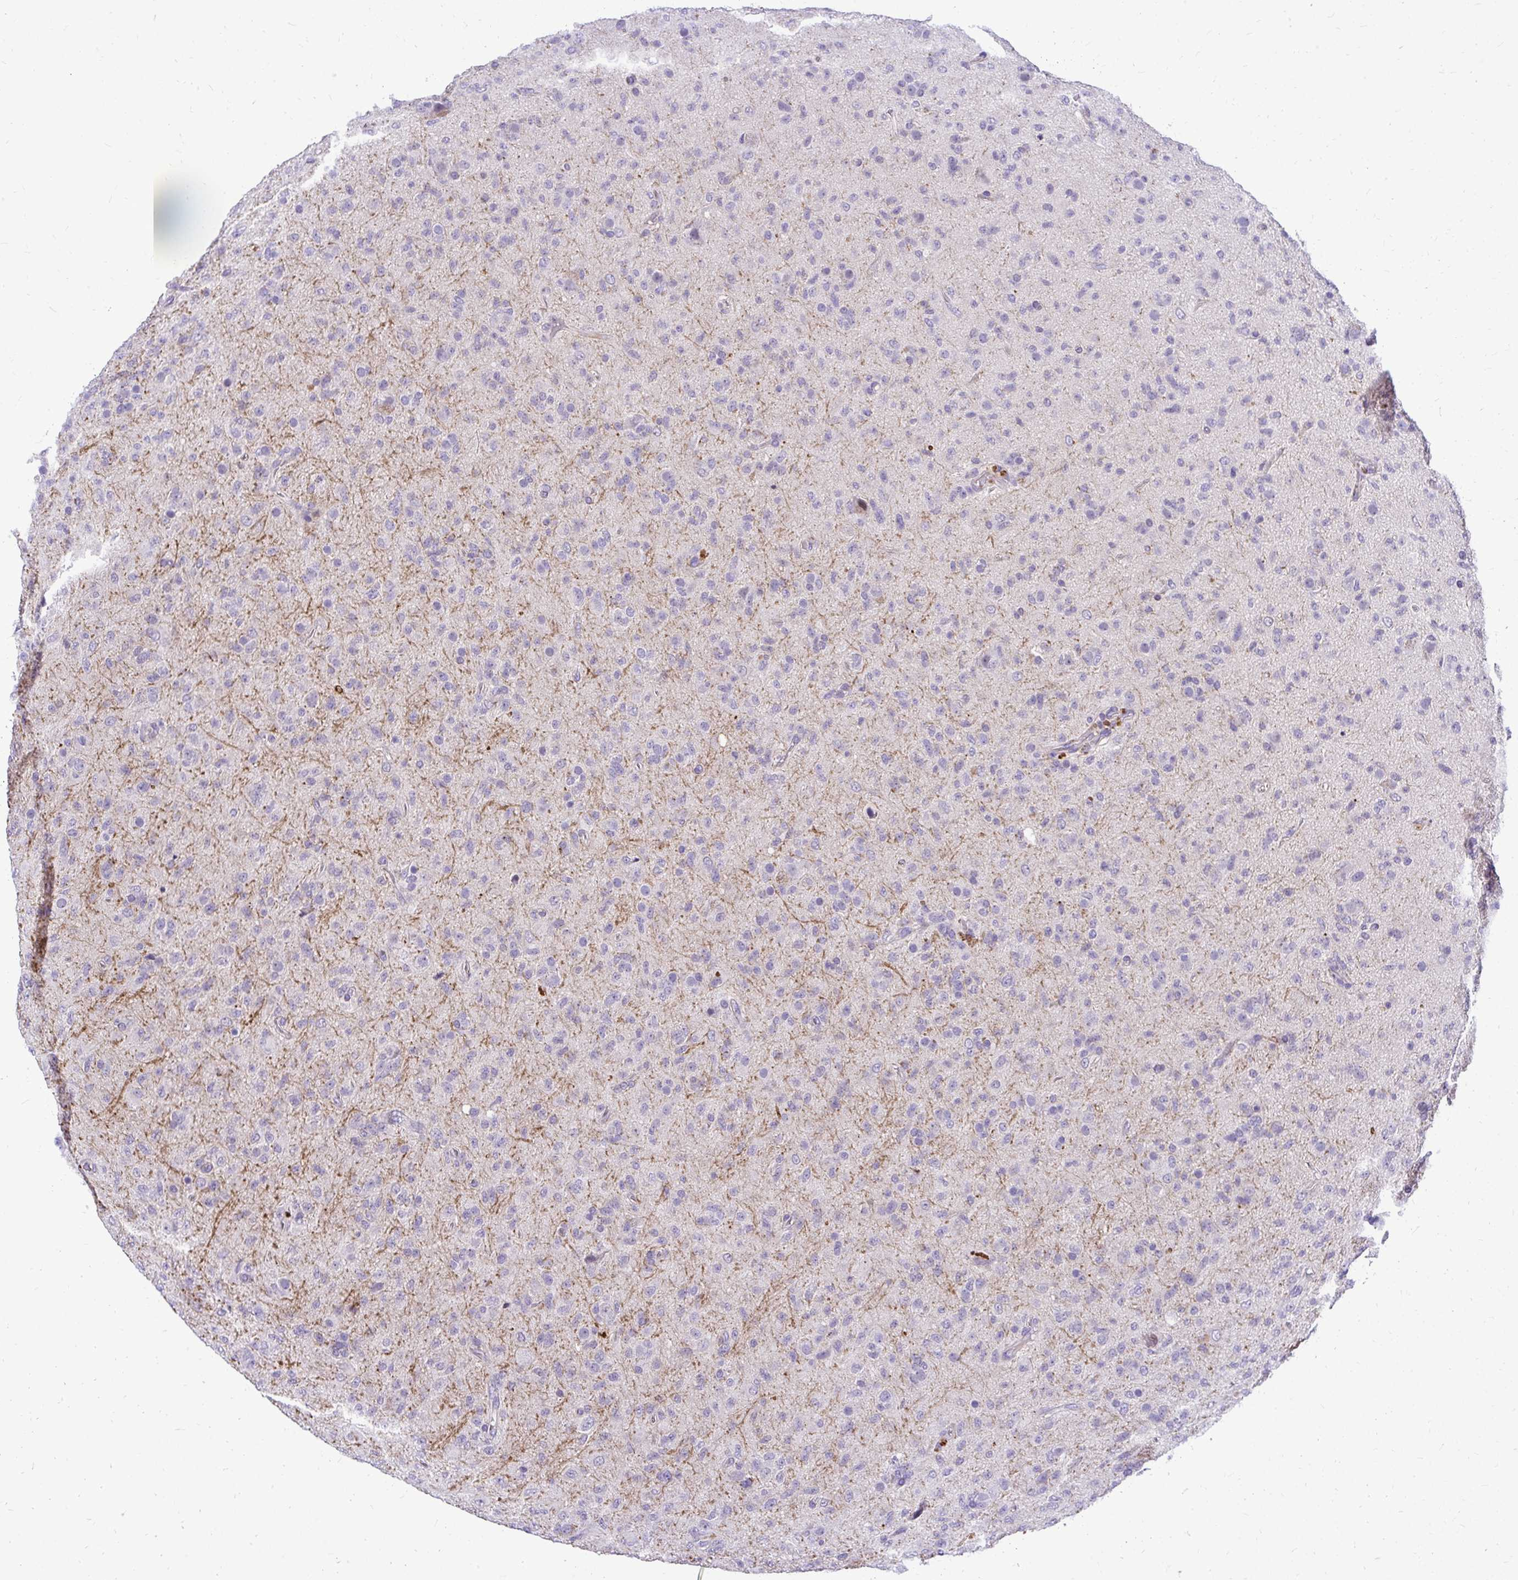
{"staining": {"intensity": "negative", "quantity": "none", "location": "none"}, "tissue": "glioma", "cell_type": "Tumor cells", "image_type": "cancer", "snomed": [{"axis": "morphology", "description": "Glioma, malignant, Low grade"}, {"axis": "topography", "description": "Brain"}], "caption": "High magnification brightfield microscopy of glioma stained with DAB (3,3'-diaminobenzidine) (brown) and counterstained with hematoxylin (blue): tumor cells show no significant positivity.", "gene": "ZSWIM9", "patient": {"sex": "male", "age": 65}}